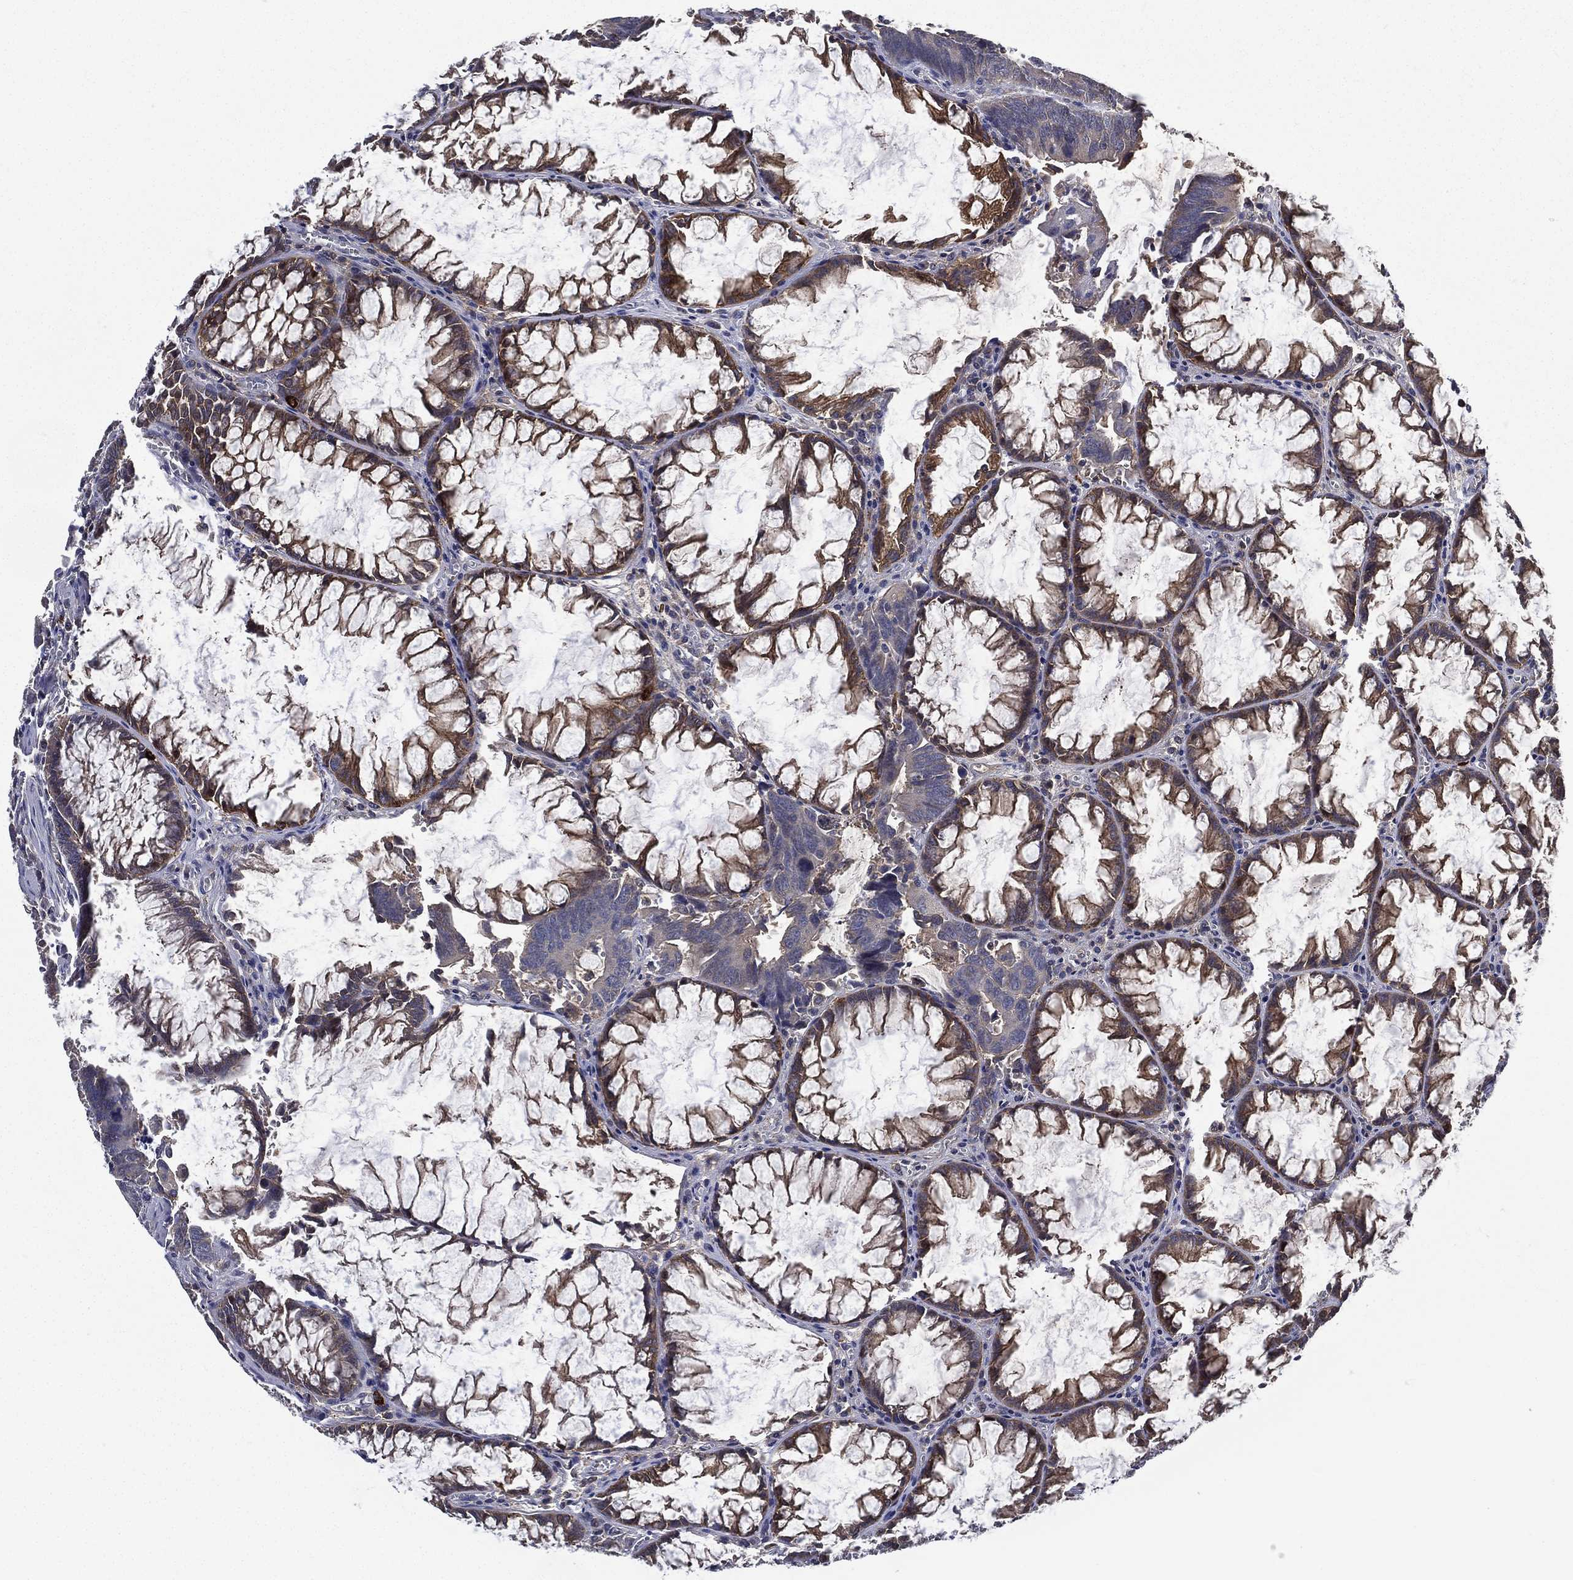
{"staining": {"intensity": "strong", "quantity": "25%-75%", "location": "cytoplasmic/membranous"}, "tissue": "colorectal cancer", "cell_type": "Tumor cells", "image_type": "cancer", "snomed": [{"axis": "morphology", "description": "Adenocarcinoma, NOS"}, {"axis": "topography", "description": "Rectum"}], "caption": "Tumor cells demonstrate high levels of strong cytoplasmic/membranous positivity in approximately 25%-75% of cells in adenocarcinoma (colorectal).", "gene": "SMPD3", "patient": {"sex": "male", "age": 67}}